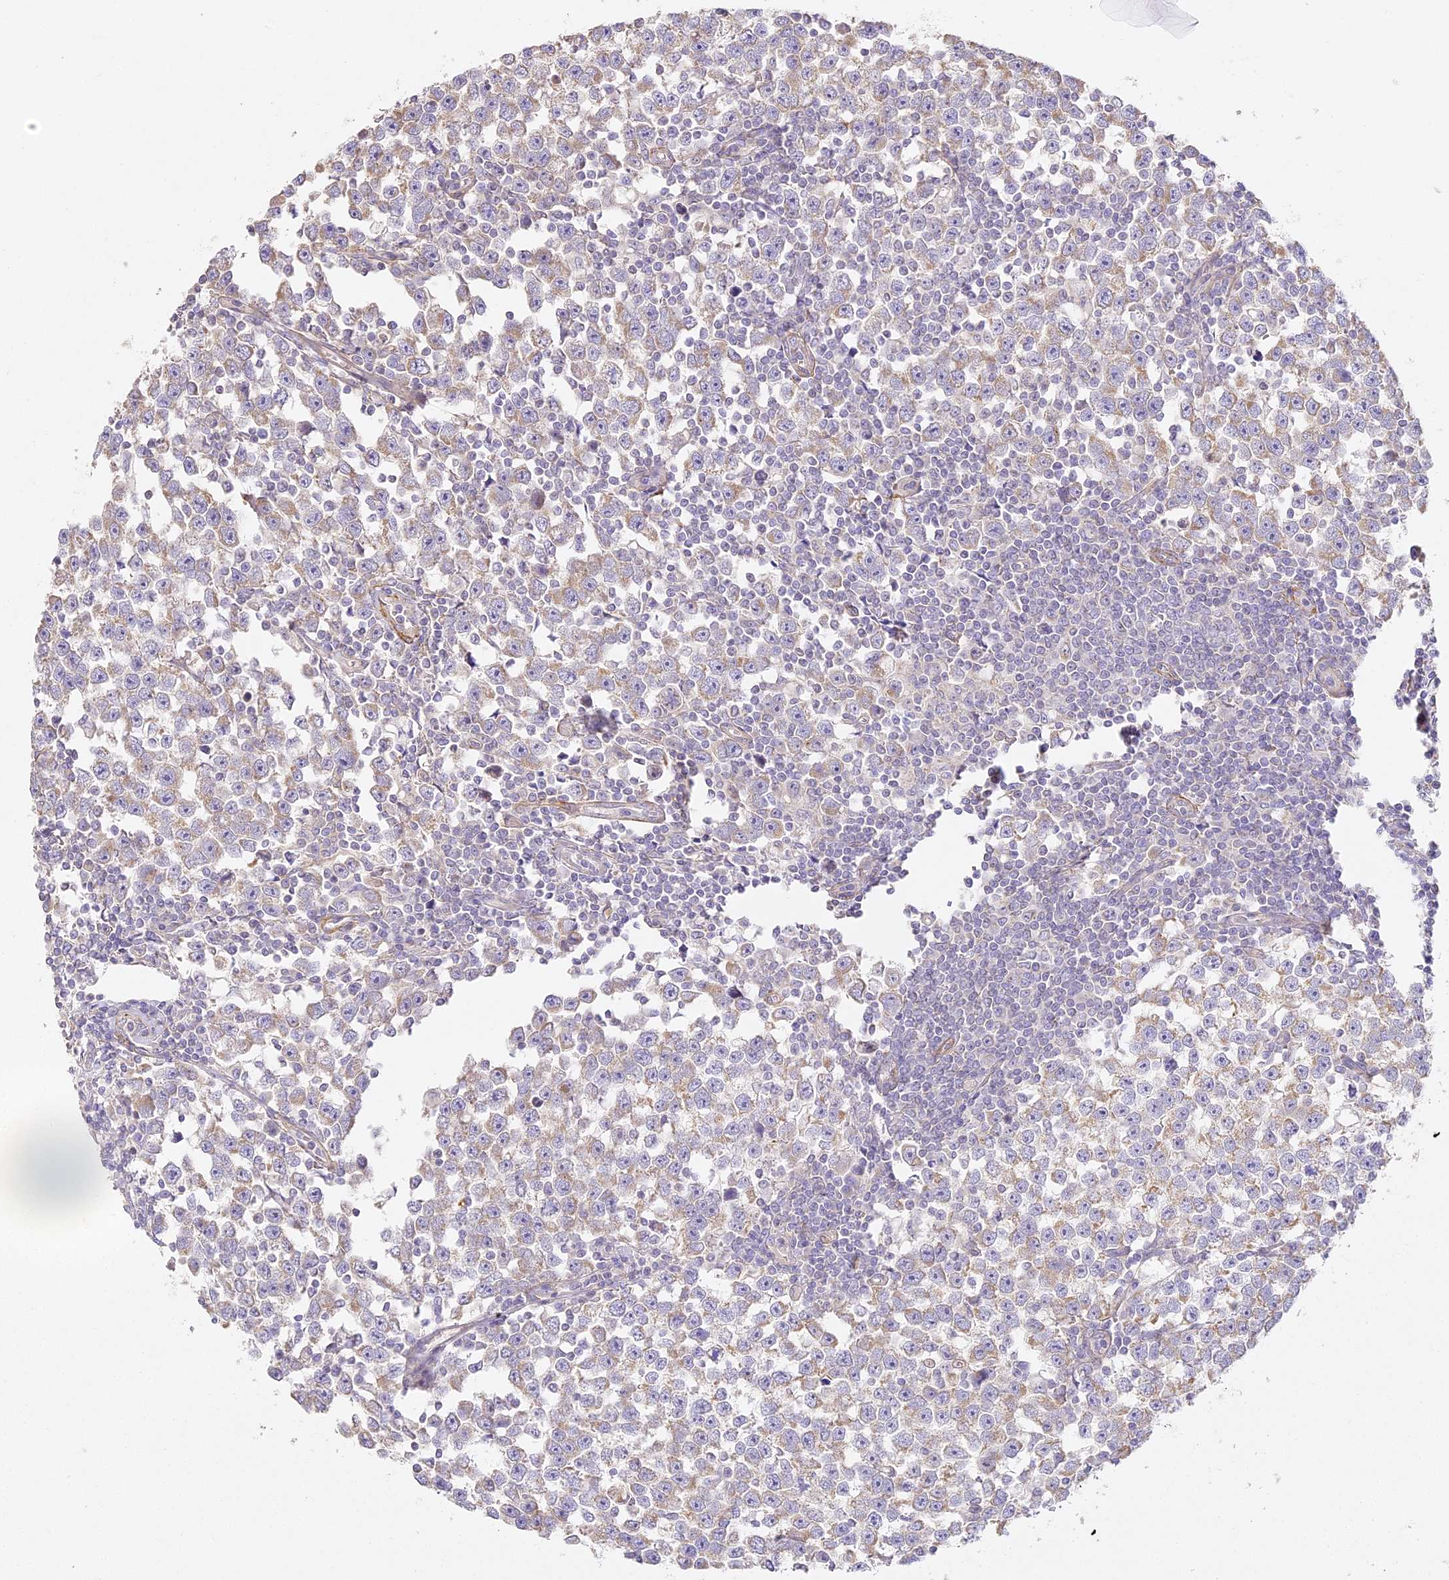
{"staining": {"intensity": "weak", "quantity": ">75%", "location": "cytoplasmic/membranous"}, "tissue": "testis cancer", "cell_type": "Tumor cells", "image_type": "cancer", "snomed": [{"axis": "morphology", "description": "Normal tissue, NOS"}, {"axis": "morphology", "description": "Seminoma, NOS"}, {"axis": "topography", "description": "Testis"}], "caption": "A high-resolution micrograph shows immunohistochemistry staining of testis seminoma, which reveals weak cytoplasmic/membranous positivity in approximately >75% of tumor cells.", "gene": "MED28", "patient": {"sex": "male", "age": 43}}